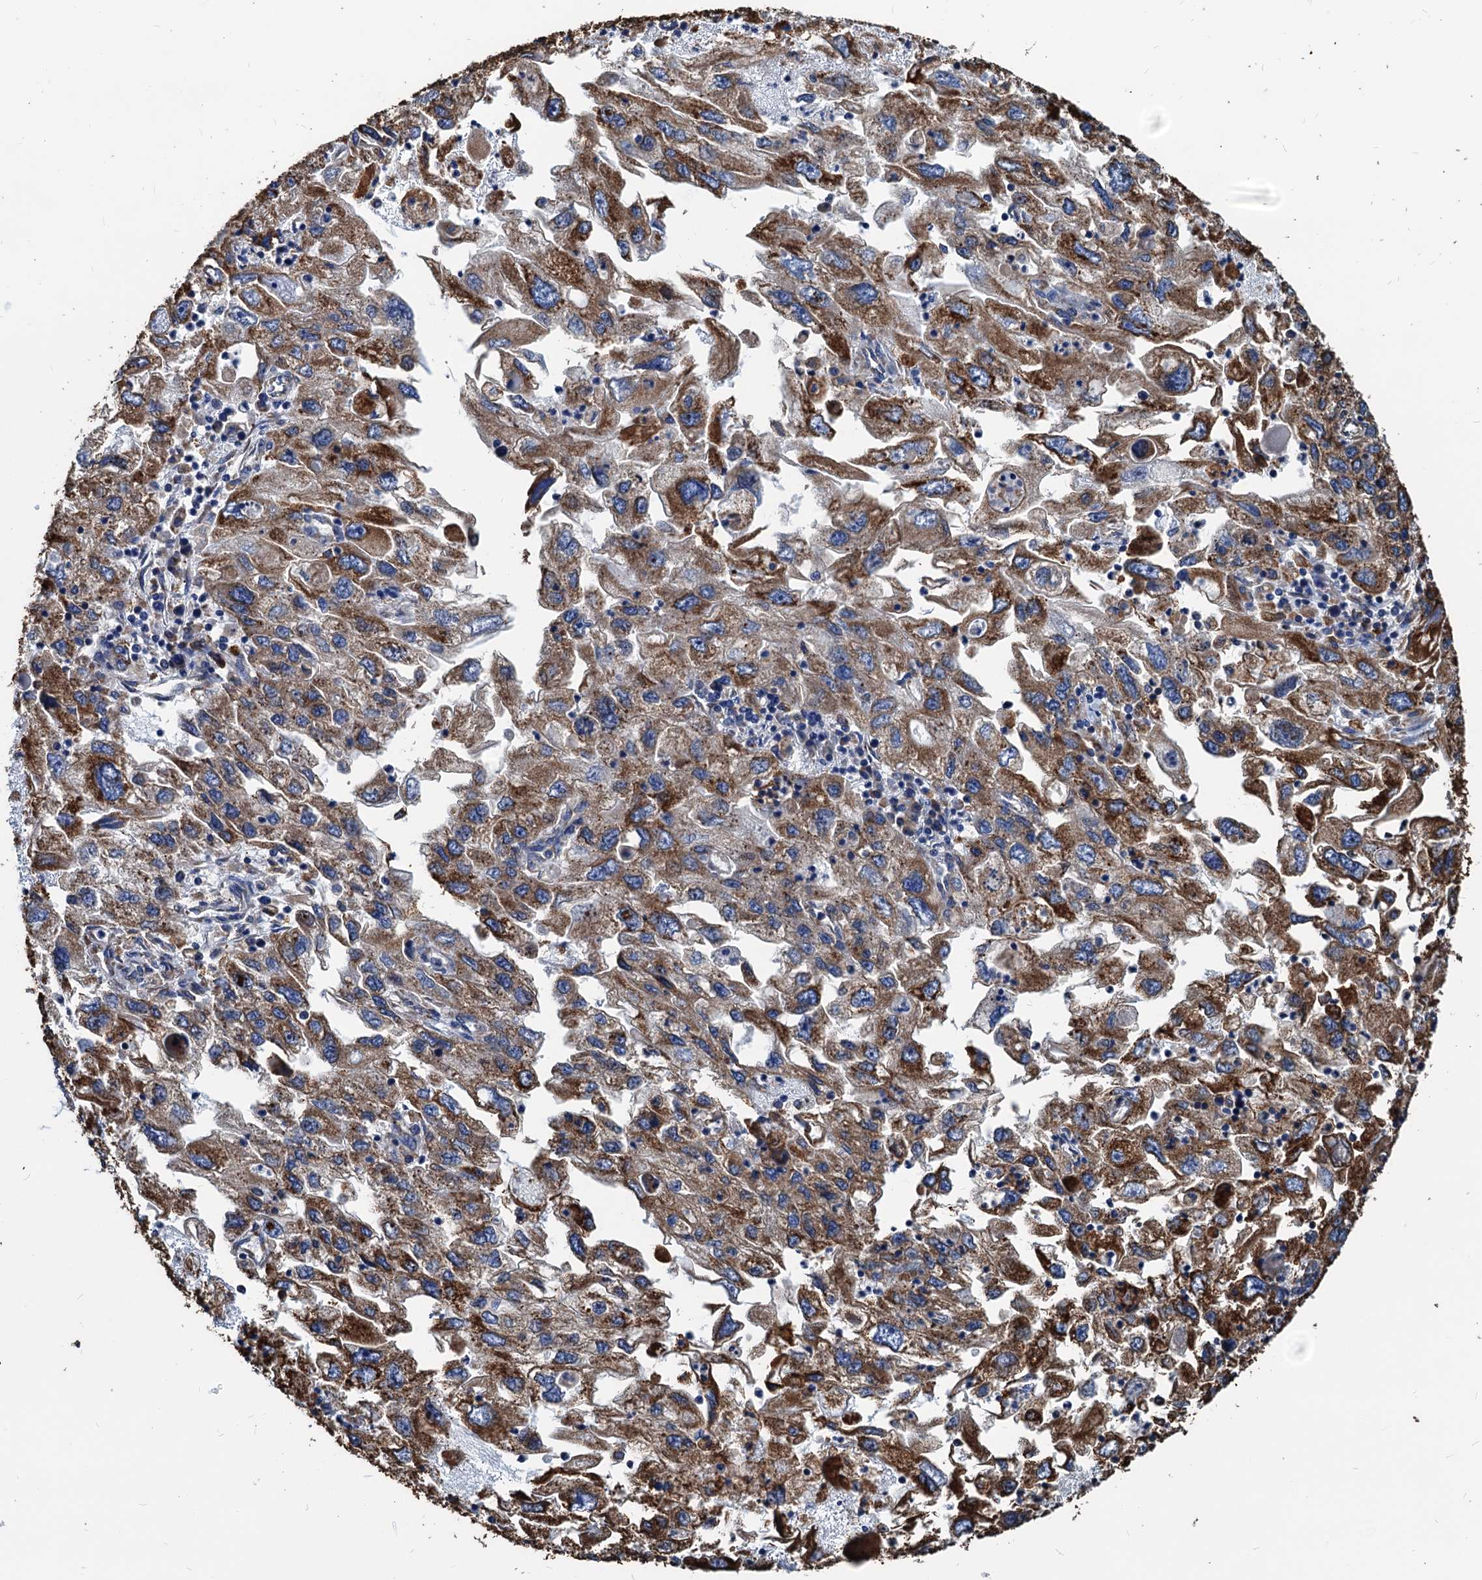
{"staining": {"intensity": "moderate", "quantity": ">75%", "location": "cytoplasmic/membranous"}, "tissue": "endometrial cancer", "cell_type": "Tumor cells", "image_type": "cancer", "snomed": [{"axis": "morphology", "description": "Adenocarcinoma, NOS"}, {"axis": "topography", "description": "Endometrium"}], "caption": "A brown stain labels moderate cytoplasmic/membranous staining of a protein in human adenocarcinoma (endometrial) tumor cells.", "gene": "HSPA5", "patient": {"sex": "female", "age": 49}}